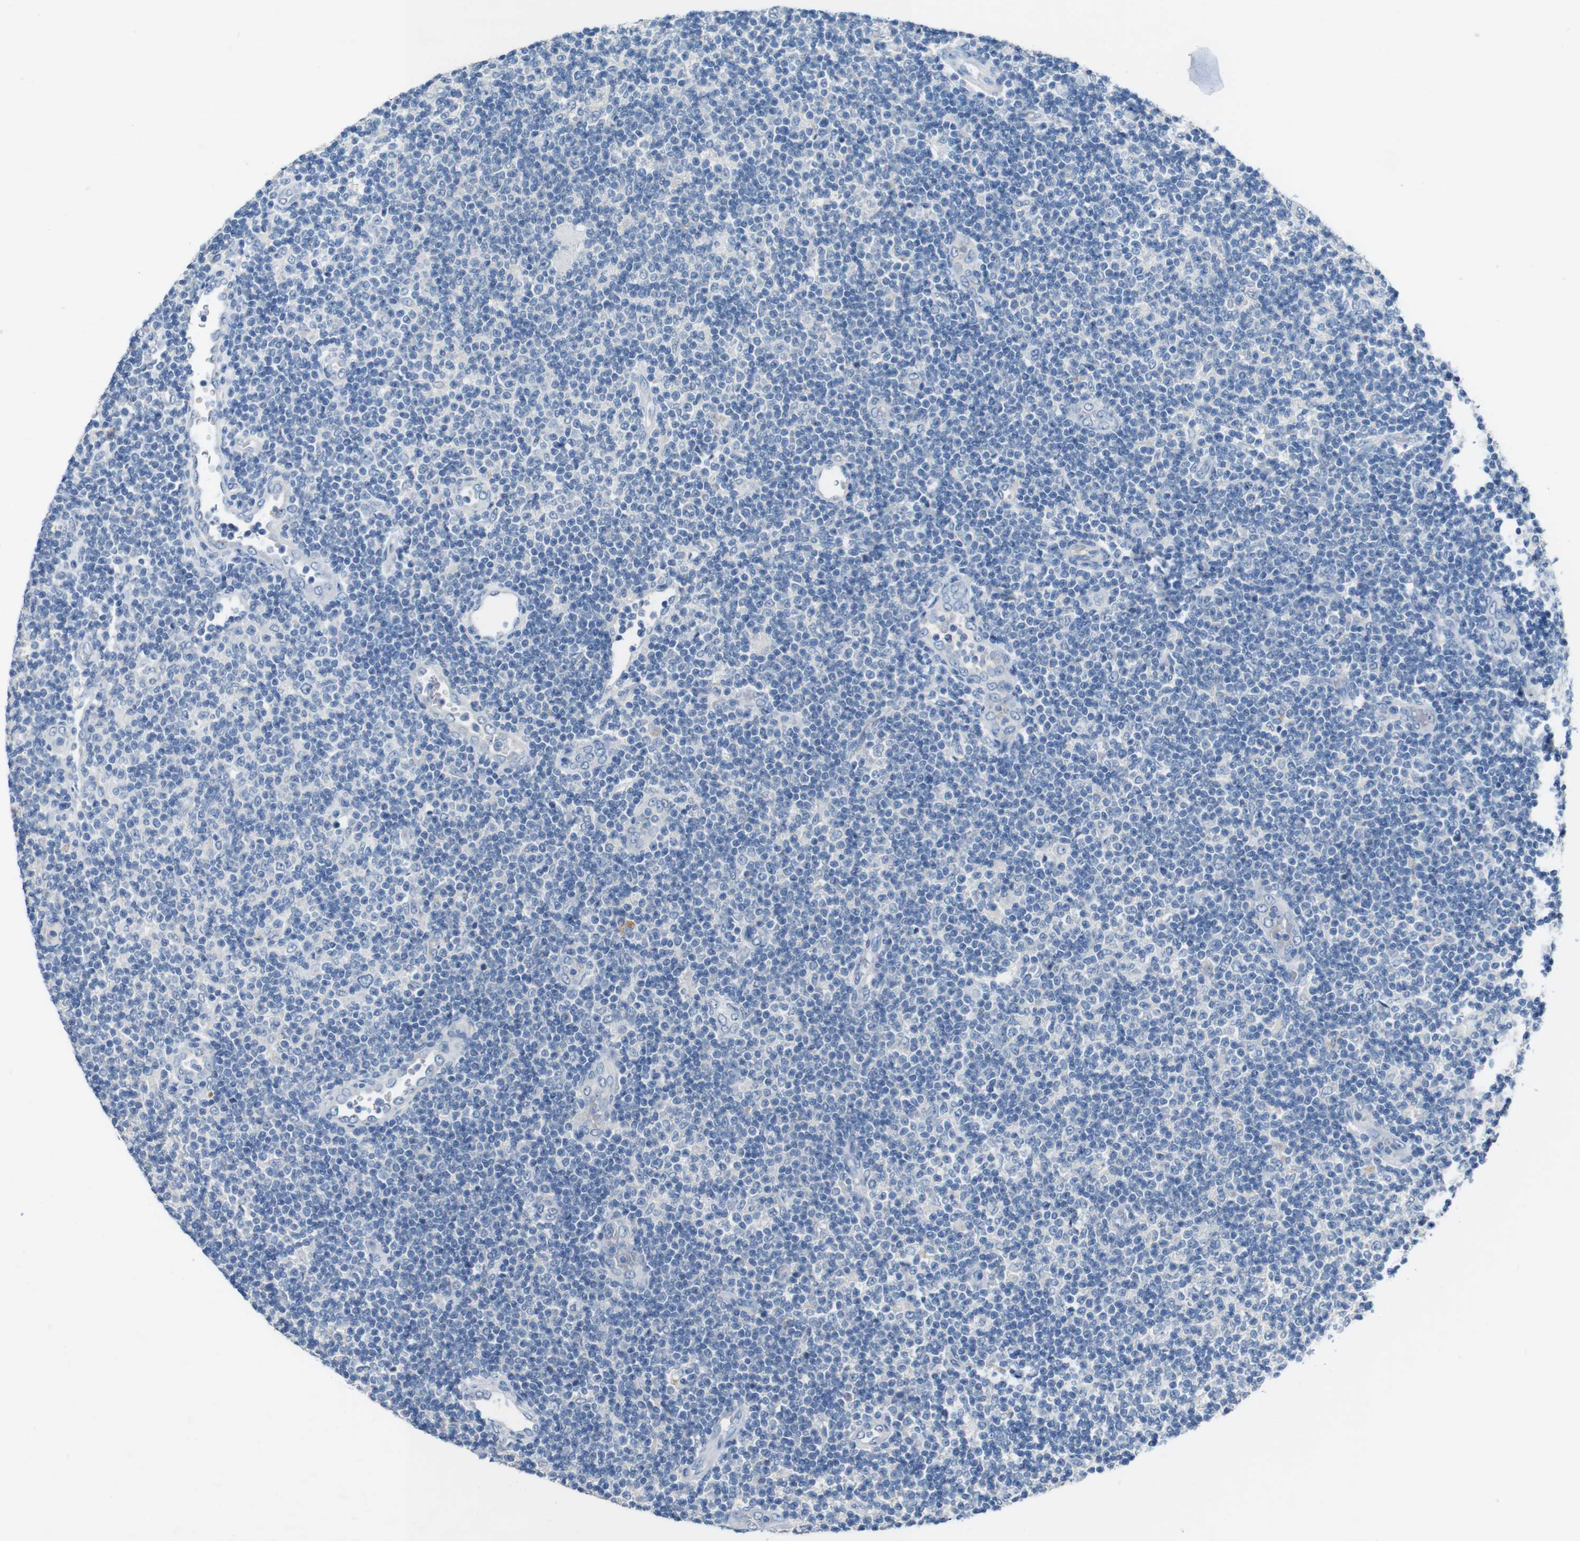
{"staining": {"intensity": "negative", "quantity": "none", "location": "none"}, "tissue": "lymphoma", "cell_type": "Tumor cells", "image_type": "cancer", "snomed": [{"axis": "morphology", "description": "Malignant lymphoma, non-Hodgkin's type, Low grade"}, {"axis": "topography", "description": "Lymph node"}], "caption": "Immunohistochemistry image of human lymphoma stained for a protein (brown), which demonstrates no positivity in tumor cells.", "gene": "SLC2A8", "patient": {"sex": "male", "age": 83}}